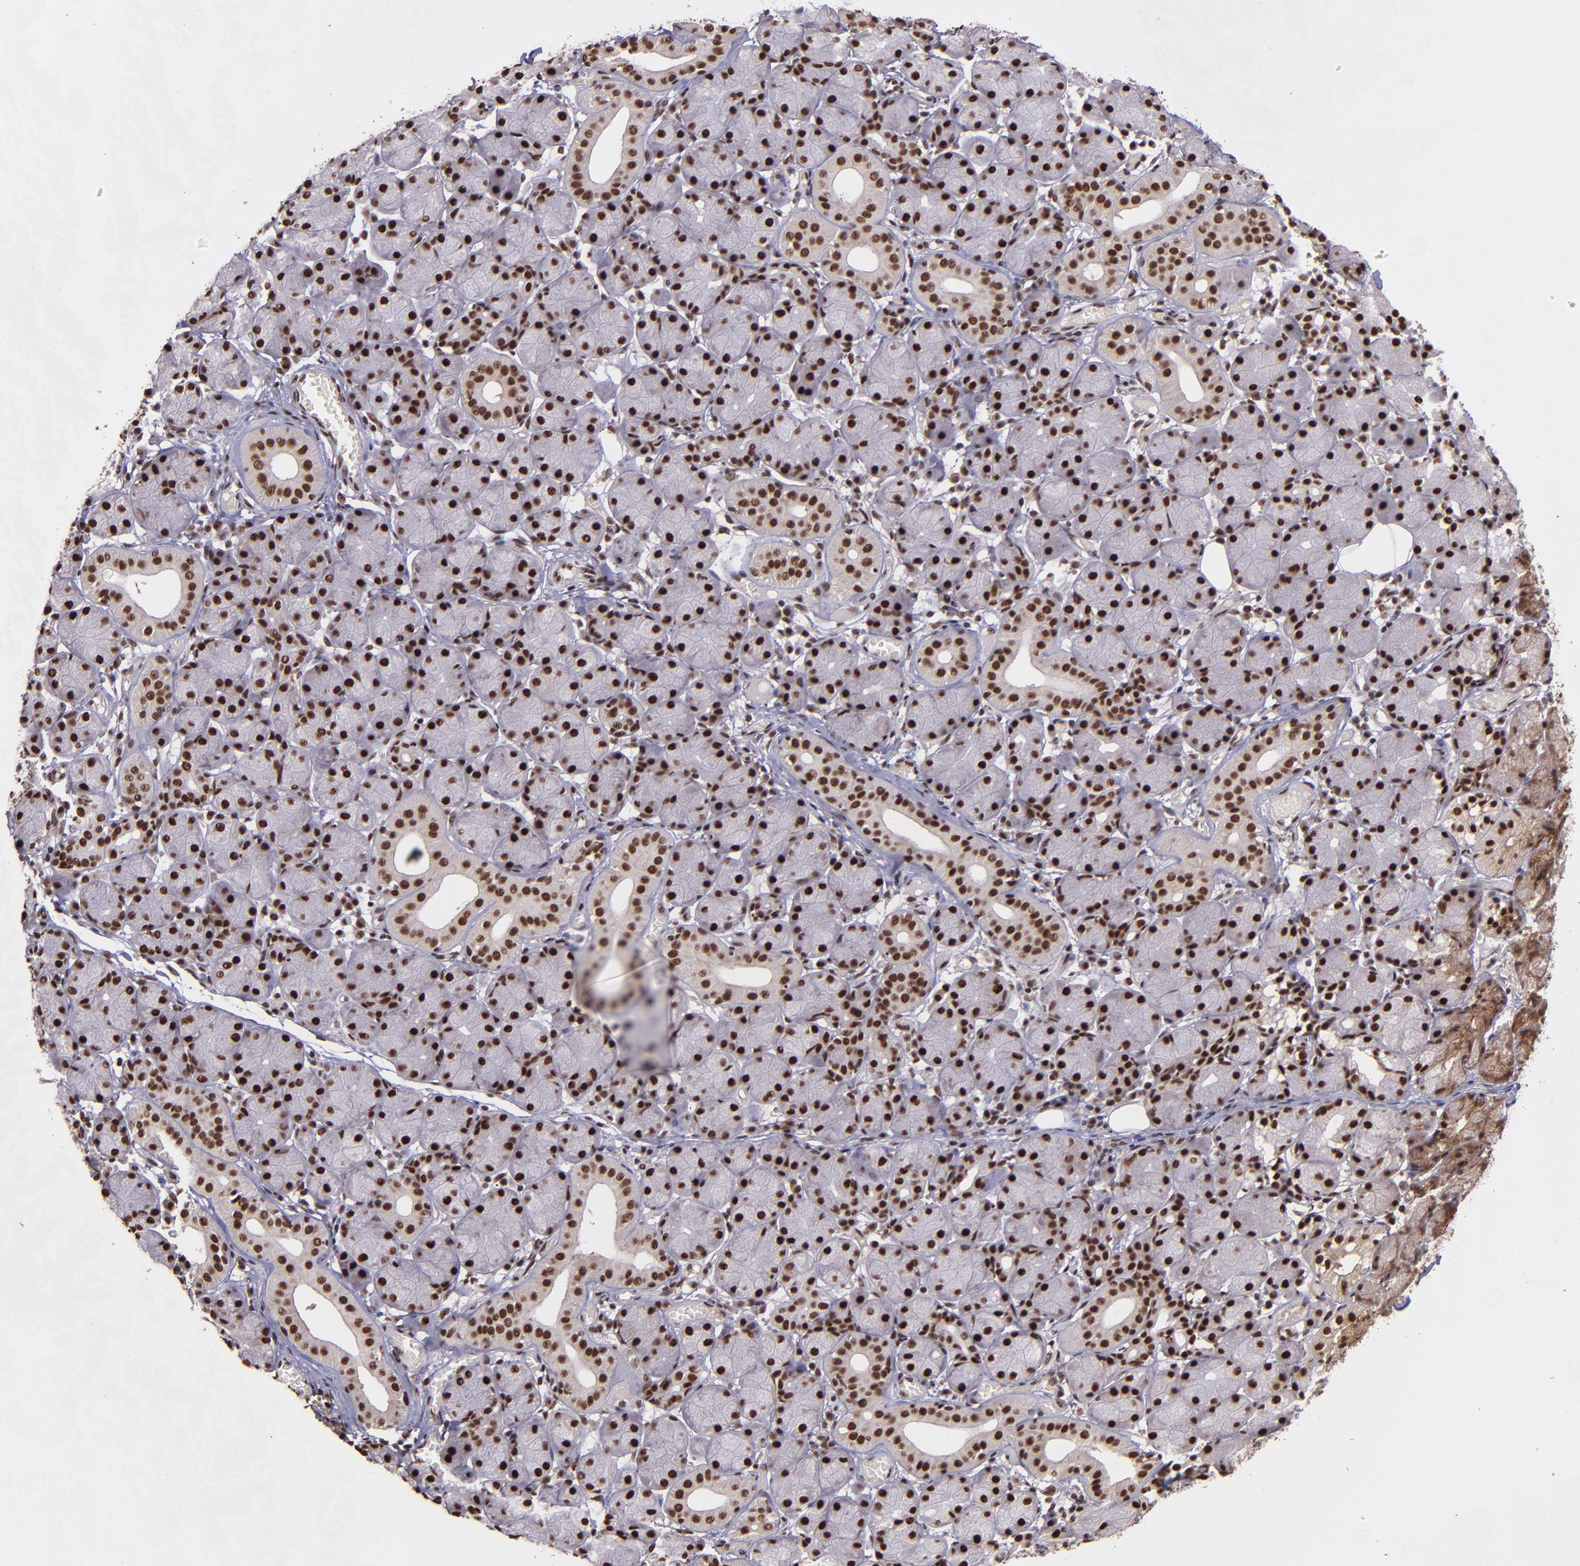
{"staining": {"intensity": "strong", "quantity": ">75%", "location": "nuclear"}, "tissue": "salivary gland", "cell_type": "Glandular cells", "image_type": "normal", "snomed": [{"axis": "morphology", "description": "Normal tissue, NOS"}, {"axis": "topography", "description": "Salivary gland"}], "caption": "Immunohistochemistry (IHC) photomicrograph of normal salivary gland stained for a protein (brown), which shows high levels of strong nuclear staining in approximately >75% of glandular cells.", "gene": "PQBP1", "patient": {"sex": "female", "age": 24}}